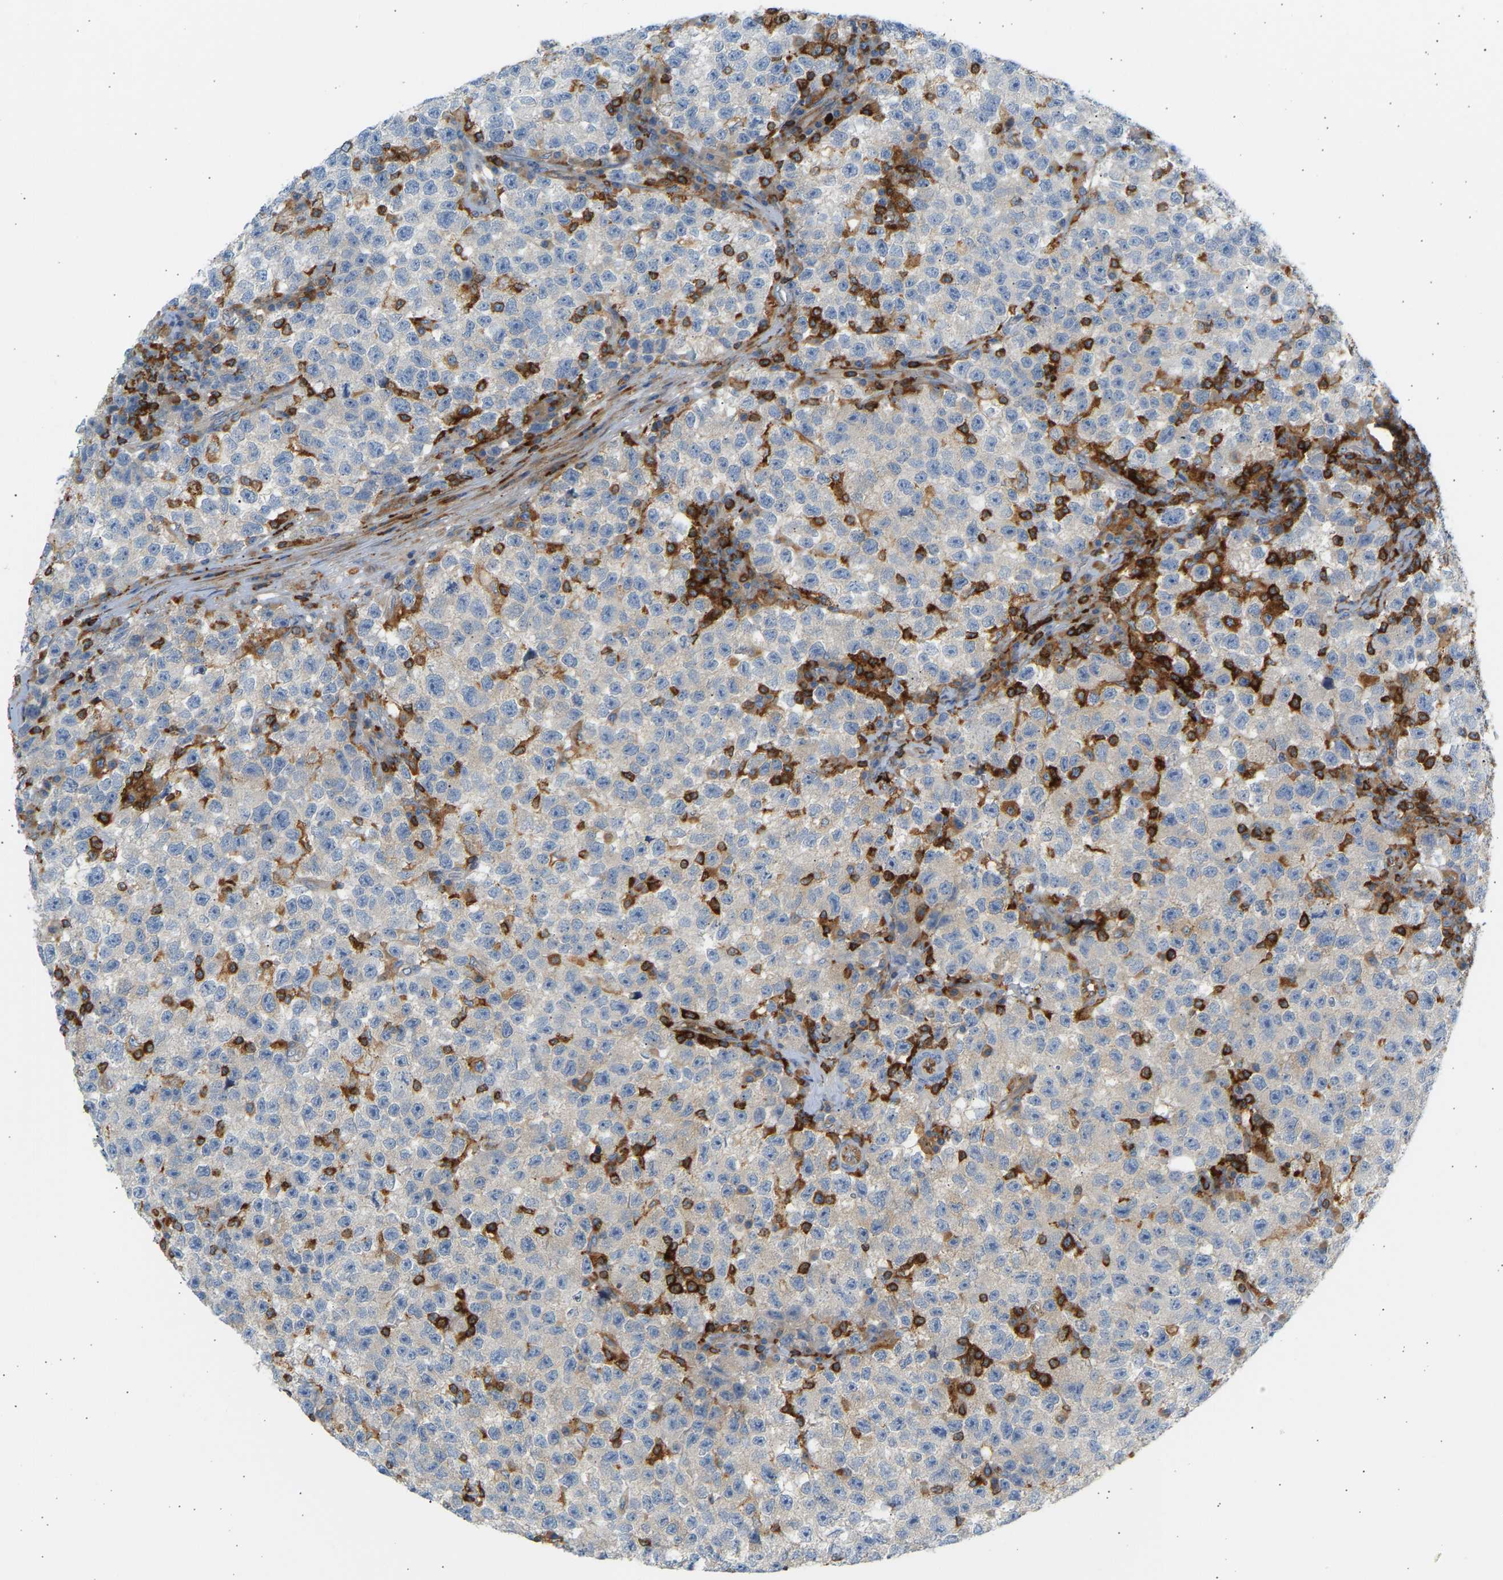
{"staining": {"intensity": "negative", "quantity": "none", "location": "none"}, "tissue": "testis cancer", "cell_type": "Tumor cells", "image_type": "cancer", "snomed": [{"axis": "morphology", "description": "Seminoma, NOS"}, {"axis": "topography", "description": "Testis"}], "caption": "IHC histopathology image of human testis seminoma stained for a protein (brown), which displays no staining in tumor cells.", "gene": "FNBP1", "patient": {"sex": "male", "age": 22}}